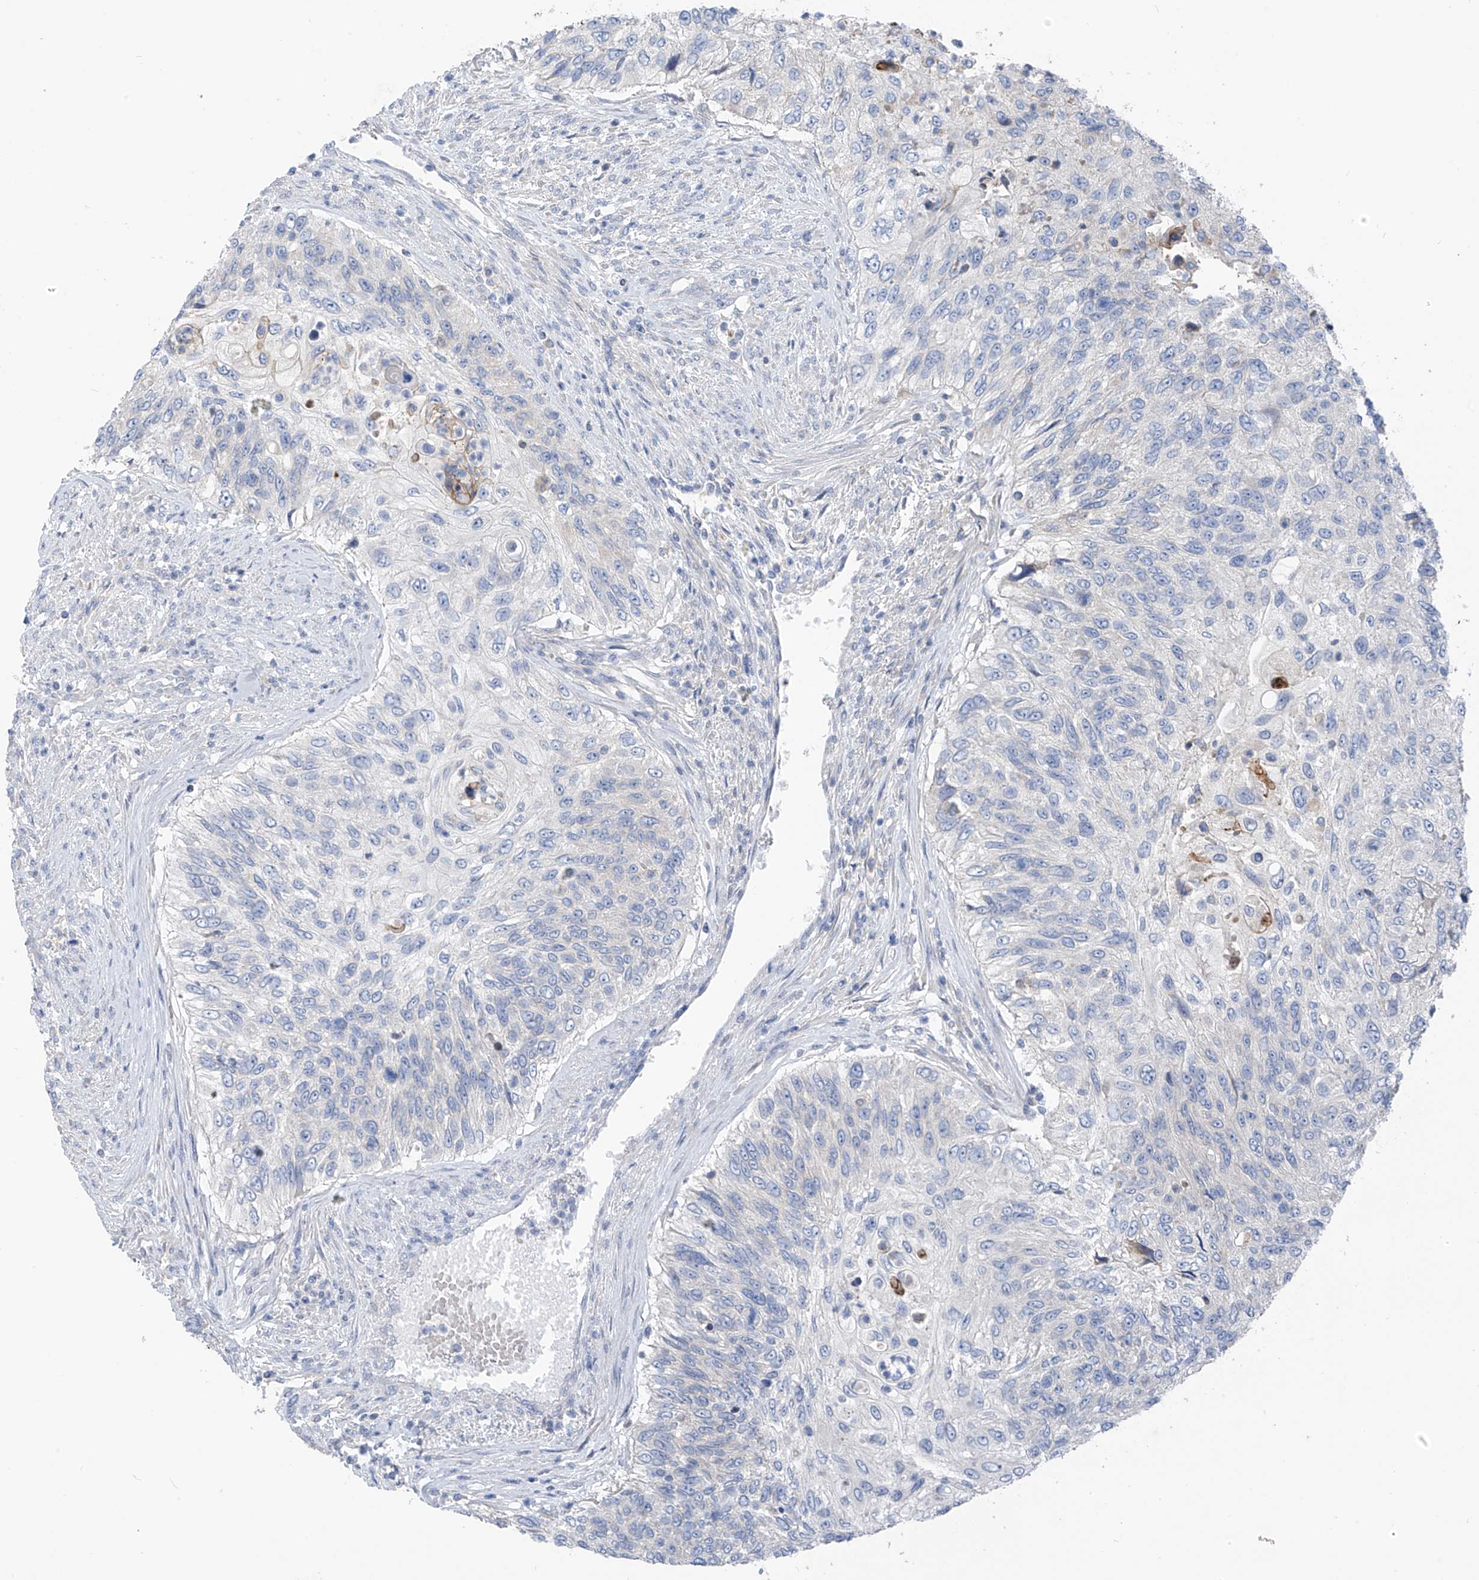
{"staining": {"intensity": "negative", "quantity": "none", "location": "none"}, "tissue": "urothelial cancer", "cell_type": "Tumor cells", "image_type": "cancer", "snomed": [{"axis": "morphology", "description": "Urothelial carcinoma, High grade"}, {"axis": "topography", "description": "Urinary bladder"}], "caption": "Immunohistochemistry image of human urothelial carcinoma (high-grade) stained for a protein (brown), which shows no expression in tumor cells.", "gene": "LDAH", "patient": {"sex": "female", "age": 60}}